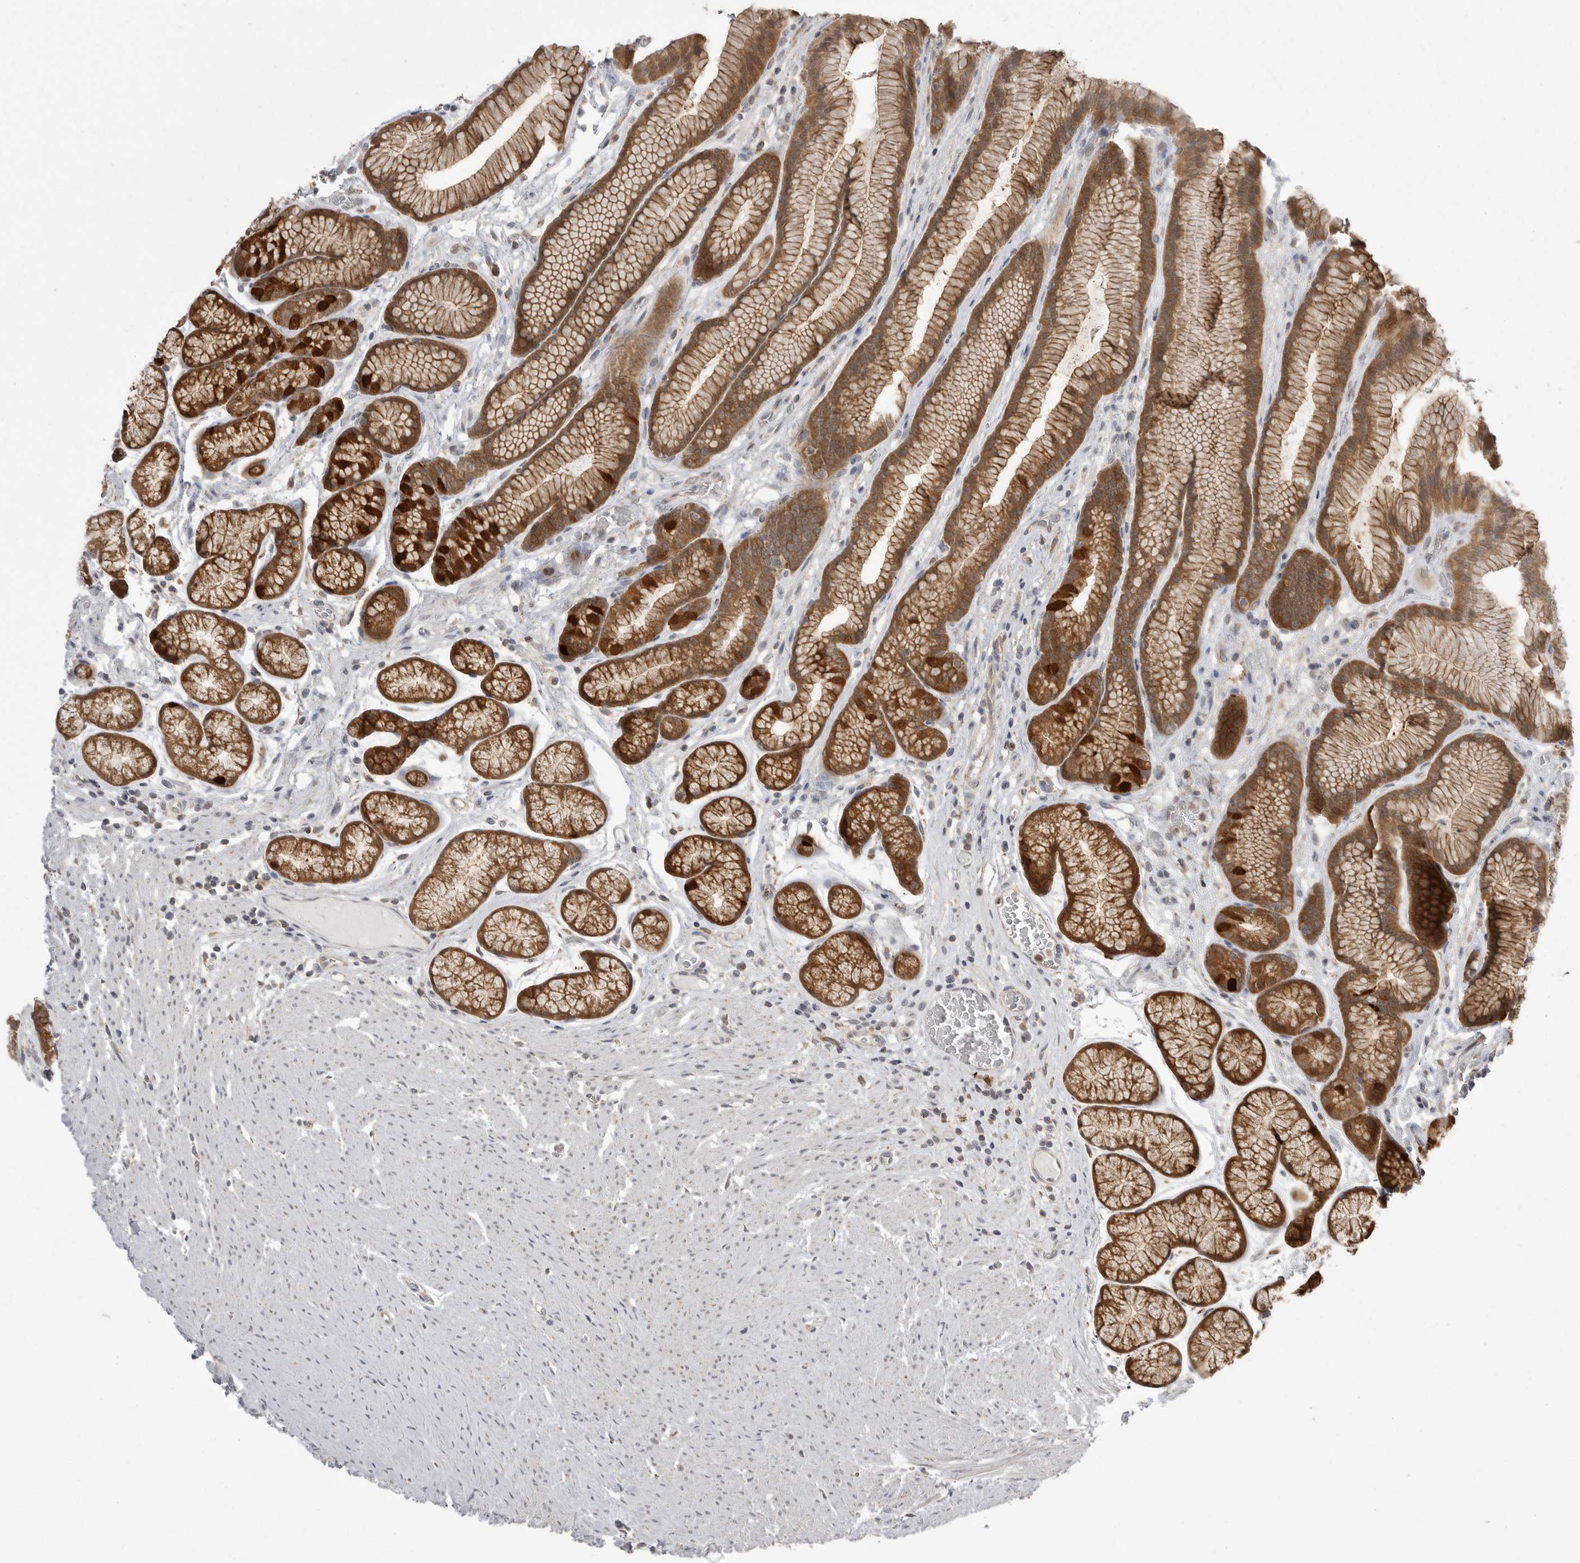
{"staining": {"intensity": "strong", "quantity": ">75%", "location": "cytoplasmic/membranous"}, "tissue": "stomach", "cell_type": "Glandular cells", "image_type": "normal", "snomed": [{"axis": "morphology", "description": "Normal tissue, NOS"}, {"axis": "topography", "description": "Stomach"}], "caption": "Stomach stained with IHC demonstrates strong cytoplasmic/membranous positivity in approximately >75% of glandular cells.", "gene": "KYAT3", "patient": {"sex": "male", "age": 42}}